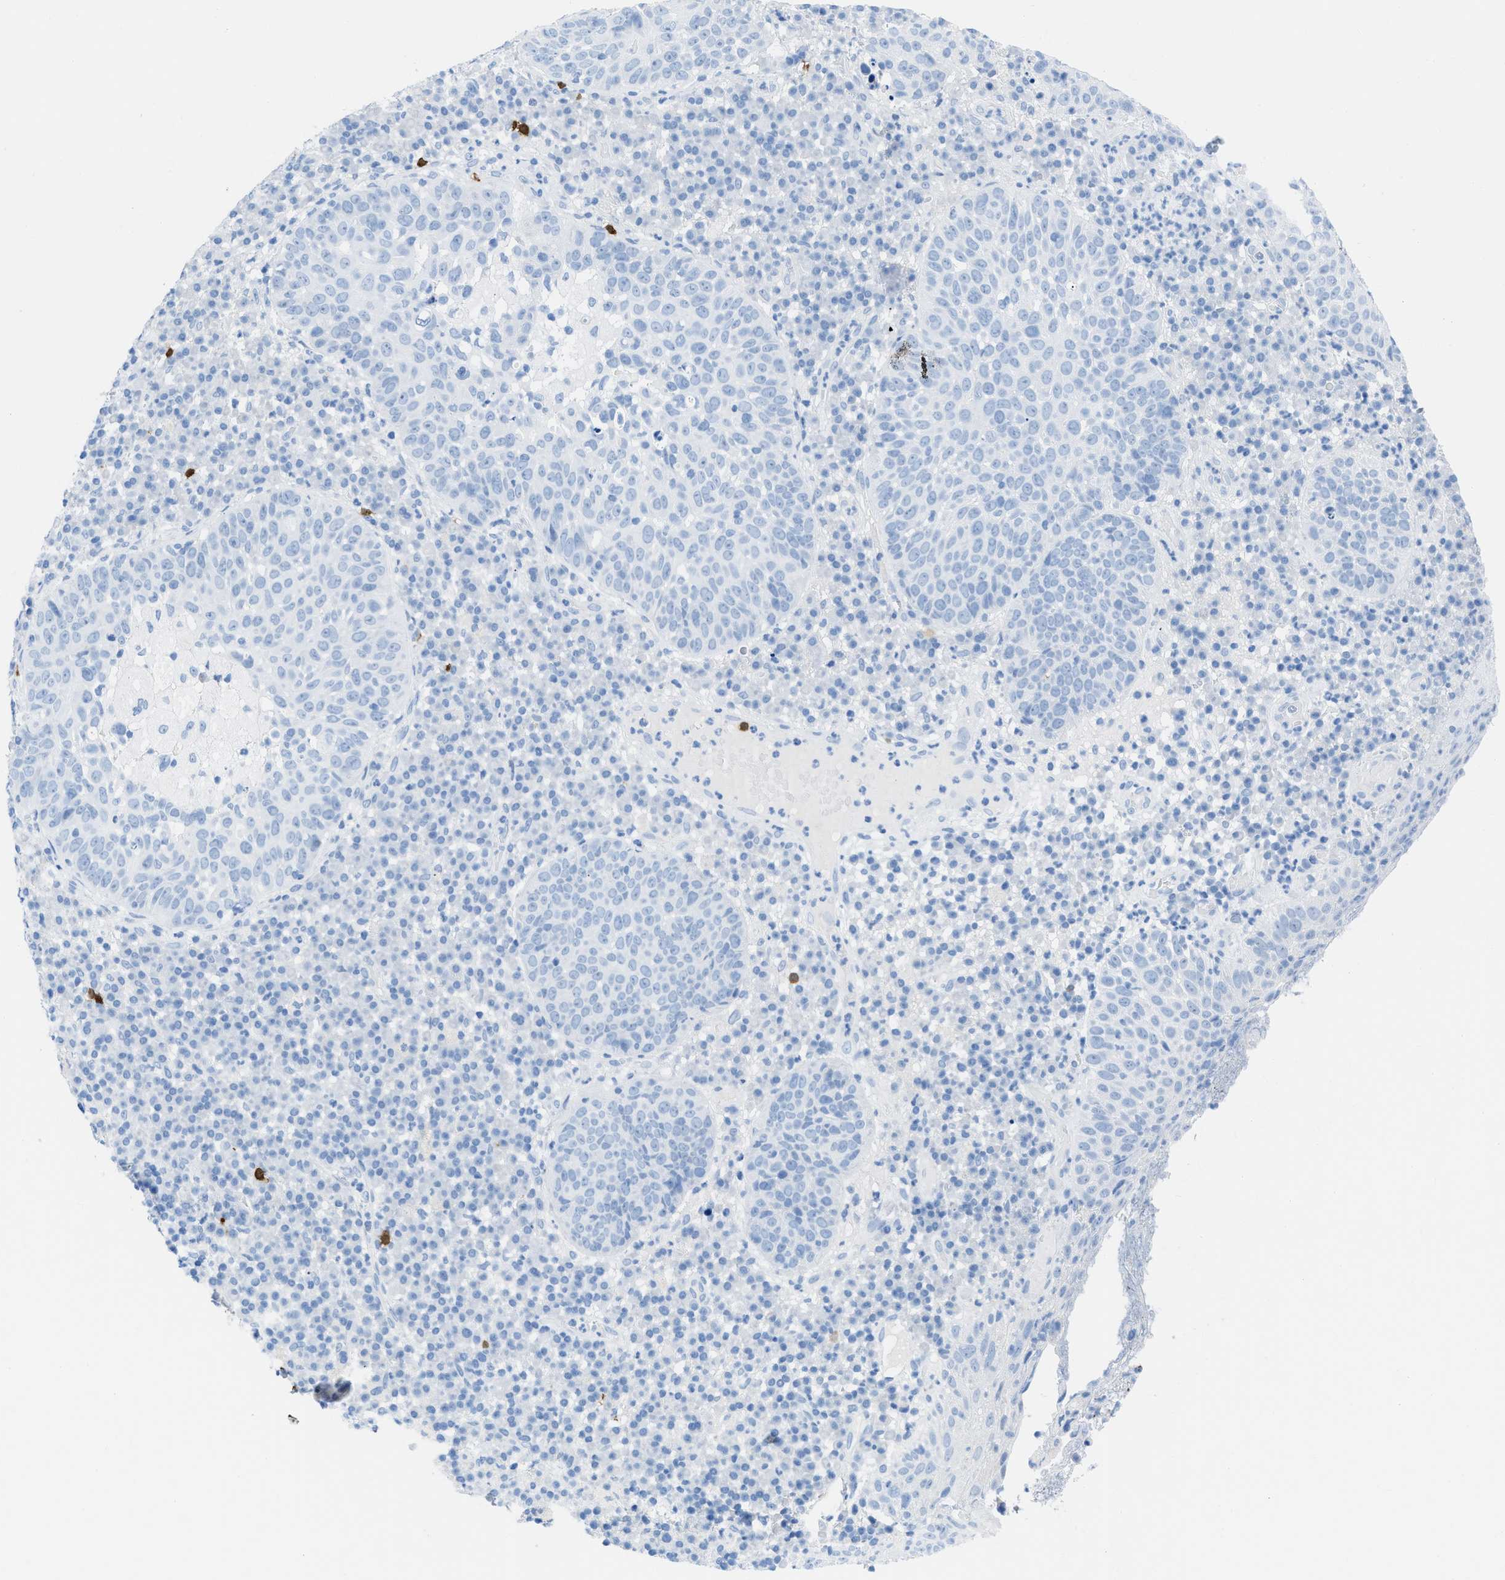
{"staining": {"intensity": "negative", "quantity": "none", "location": "none"}, "tissue": "skin cancer", "cell_type": "Tumor cells", "image_type": "cancer", "snomed": [{"axis": "morphology", "description": "Squamous cell carcinoma in situ, NOS"}, {"axis": "morphology", "description": "Squamous cell carcinoma, NOS"}, {"axis": "topography", "description": "Skin"}], "caption": "Immunohistochemistry (IHC) of skin squamous cell carcinoma displays no expression in tumor cells.", "gene": "TCL1A", "patient": {"sex": "male", "age": 93}}